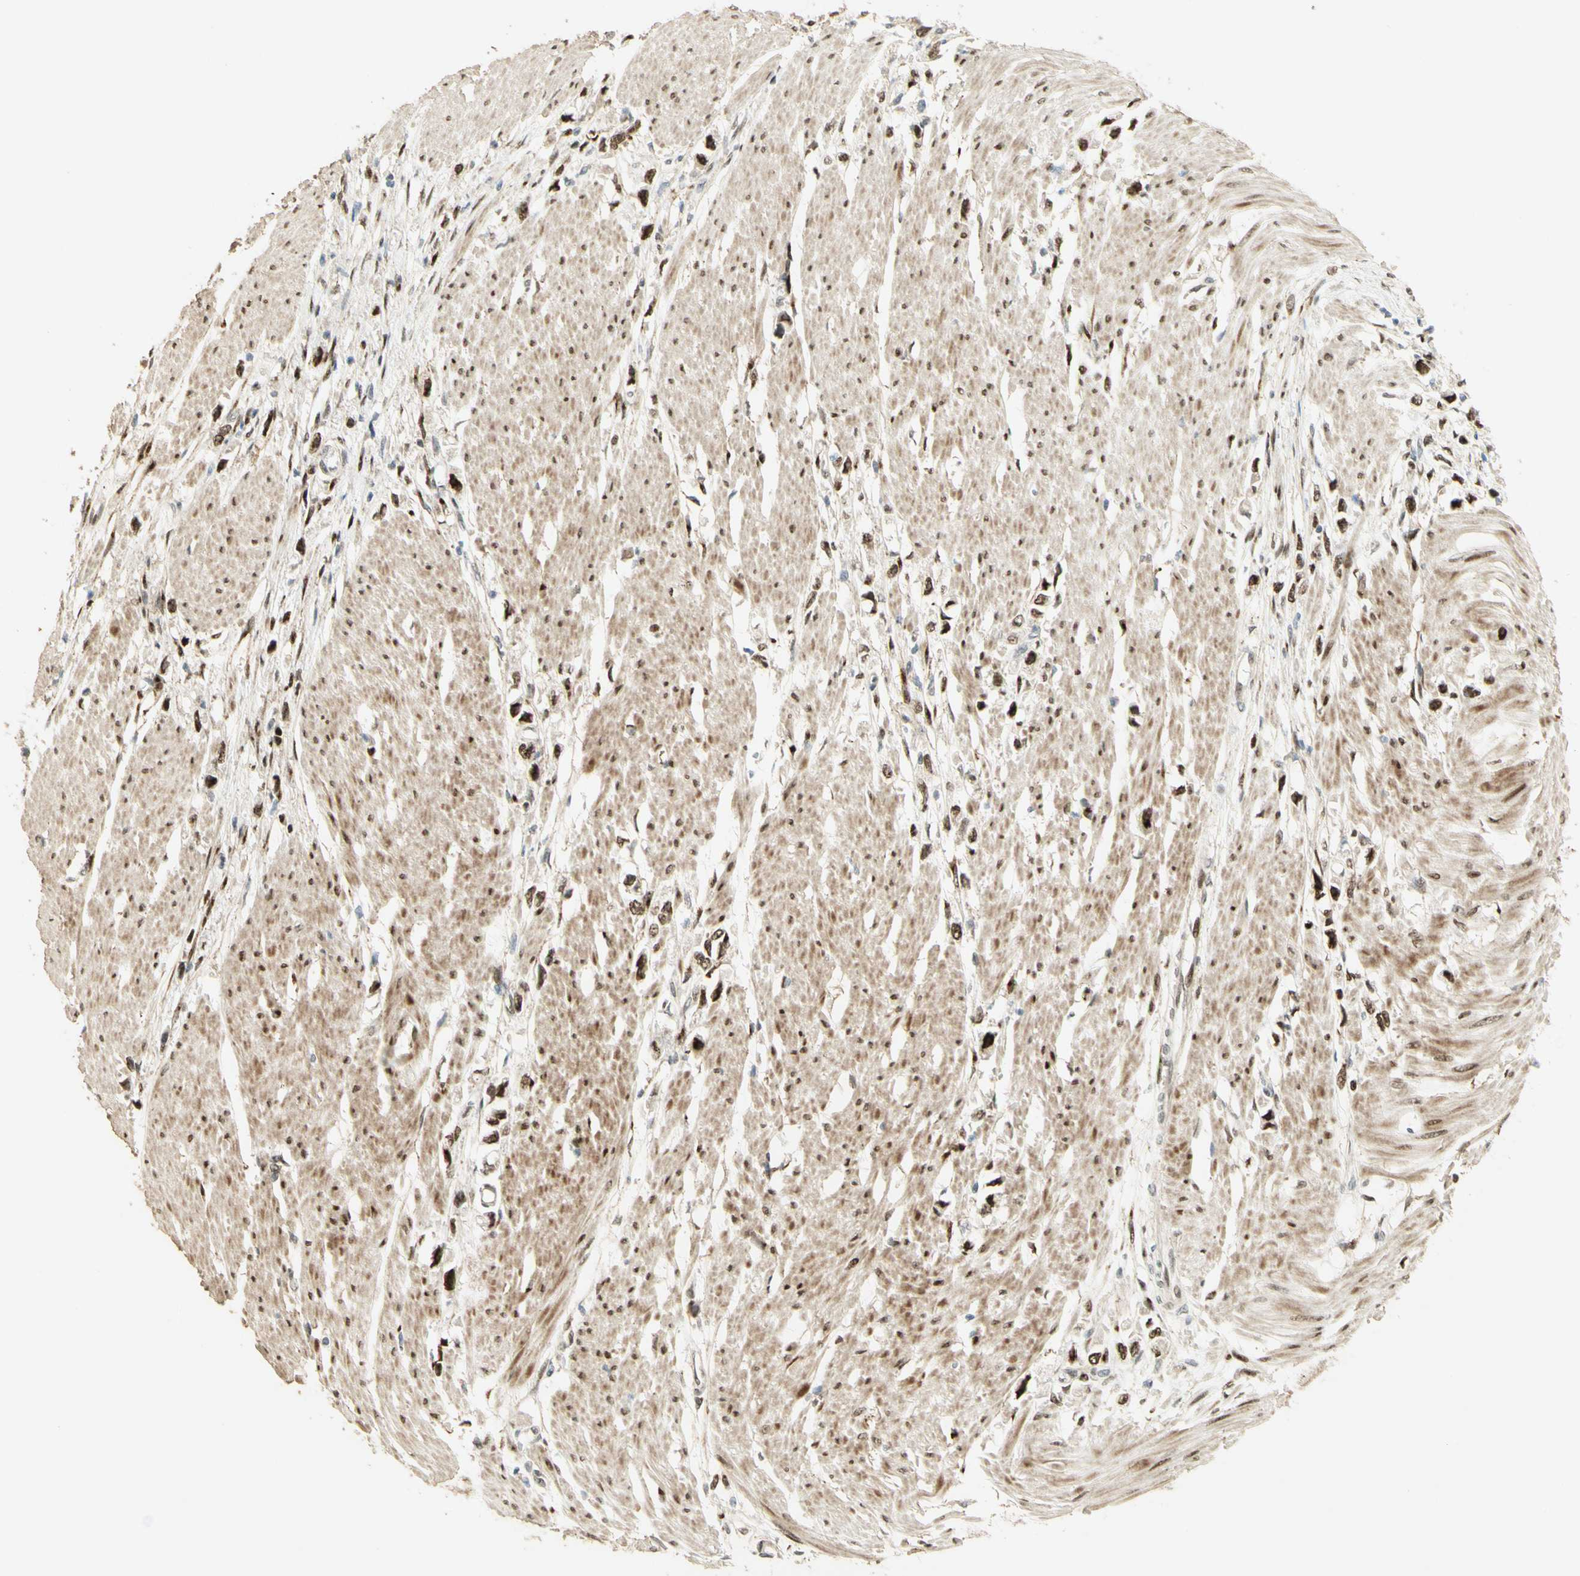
{"staining": {"intensity": "strong", "quantity": ">75%", "location": "nuclear"}, "tissue": "stomach cancer", "cell_type": "Tumor cells", "image_type": "cancer", "snomed": [{"axis": "morphology", "description": "Adenocarcinoma, NOS"}, {"axis": "topography", "description": "Stomach"}], "caption": "Human stomach cancer (adenocarcinoma) stained with a brown dye exhibits strong nuclear positive staining in approximately >75% of tumor cells.", "gene": "FOXP1", "patient": {"sex": "female", "age": 59}}